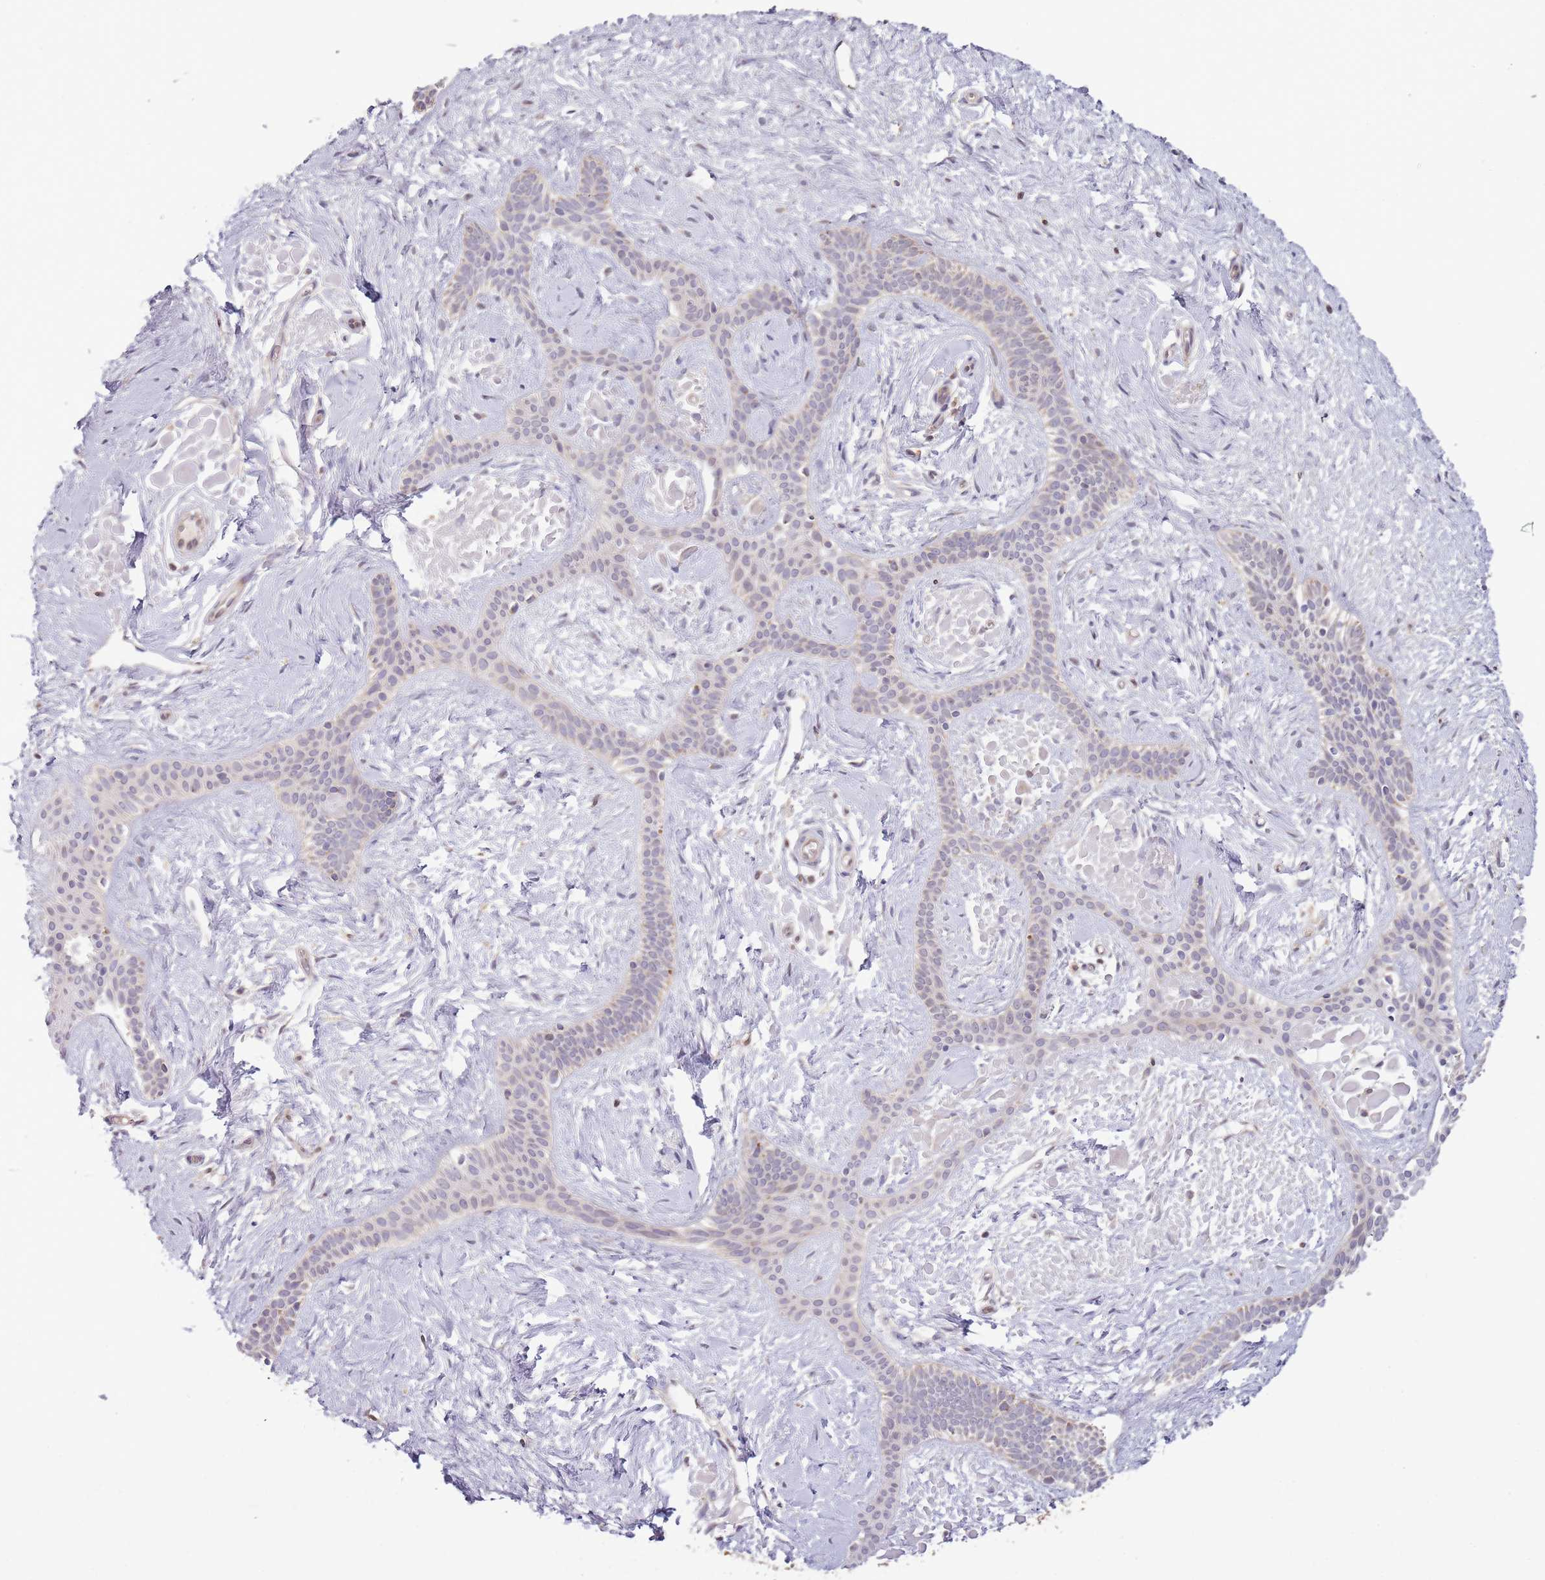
{"staining": {"intensity": "negative", "quantity": "none", "location": "none"}, "tissue": "skin cancer", "cell_type": "Tumor cells", "image_type": "cancer", "snomed": [{"axis": "morphology", "description": "Basal cell carcinoma"}, {"axis": "topography", "description": "Skin"}], "caption": "This is a image of IHC staining of skin basal cell carcinoma, which shows no staining in tumor cells.", "gene": "RNF181", "patient": {"sex": "male", "age": 78}}